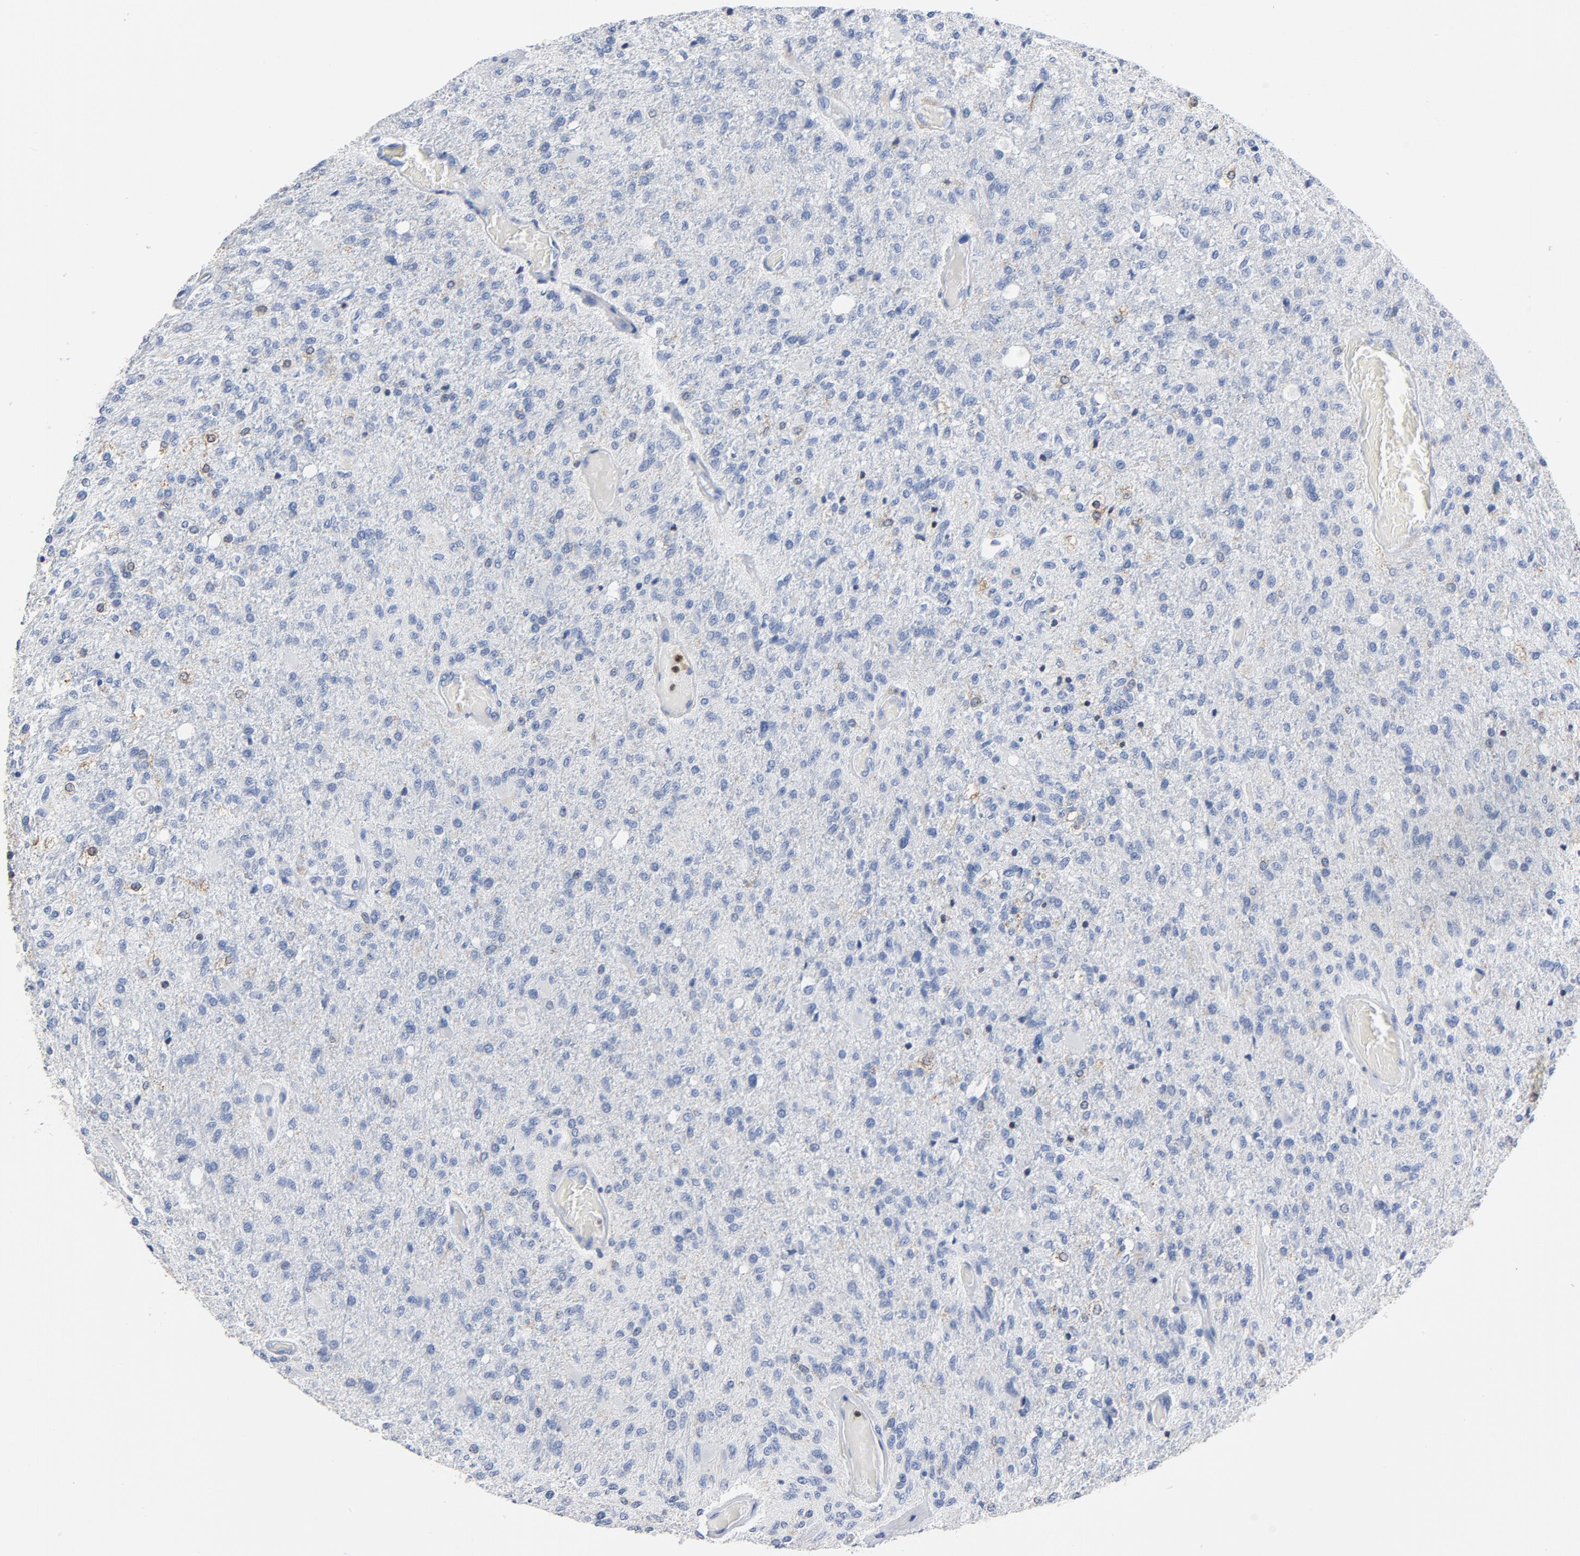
{"staining": {"intensity": "negative", "quantity": "none", "location": "none"}, "tissue": "glioma", "cell_type": "Tumor cells", "image_type": "cancer", "snomed": [{"axis": "morphology", "description": "Normal tissue, NOS"}, {"axis": "morphology", "description": "Glioma, malignant, High grade"}, {"axis": "topography", "description": "Cerebral cortex"}], "caption": "Tumor cells are negative for protein expression in human glioma. Brightfield microscopy of immunohistochemistry stained with DAB (3,3'-diaminobenzidine) (brown) and hematoxylin (blue), captured at high magnification.", "gene": "NCF1", "patient": {"sex": "male", "age": 77}}